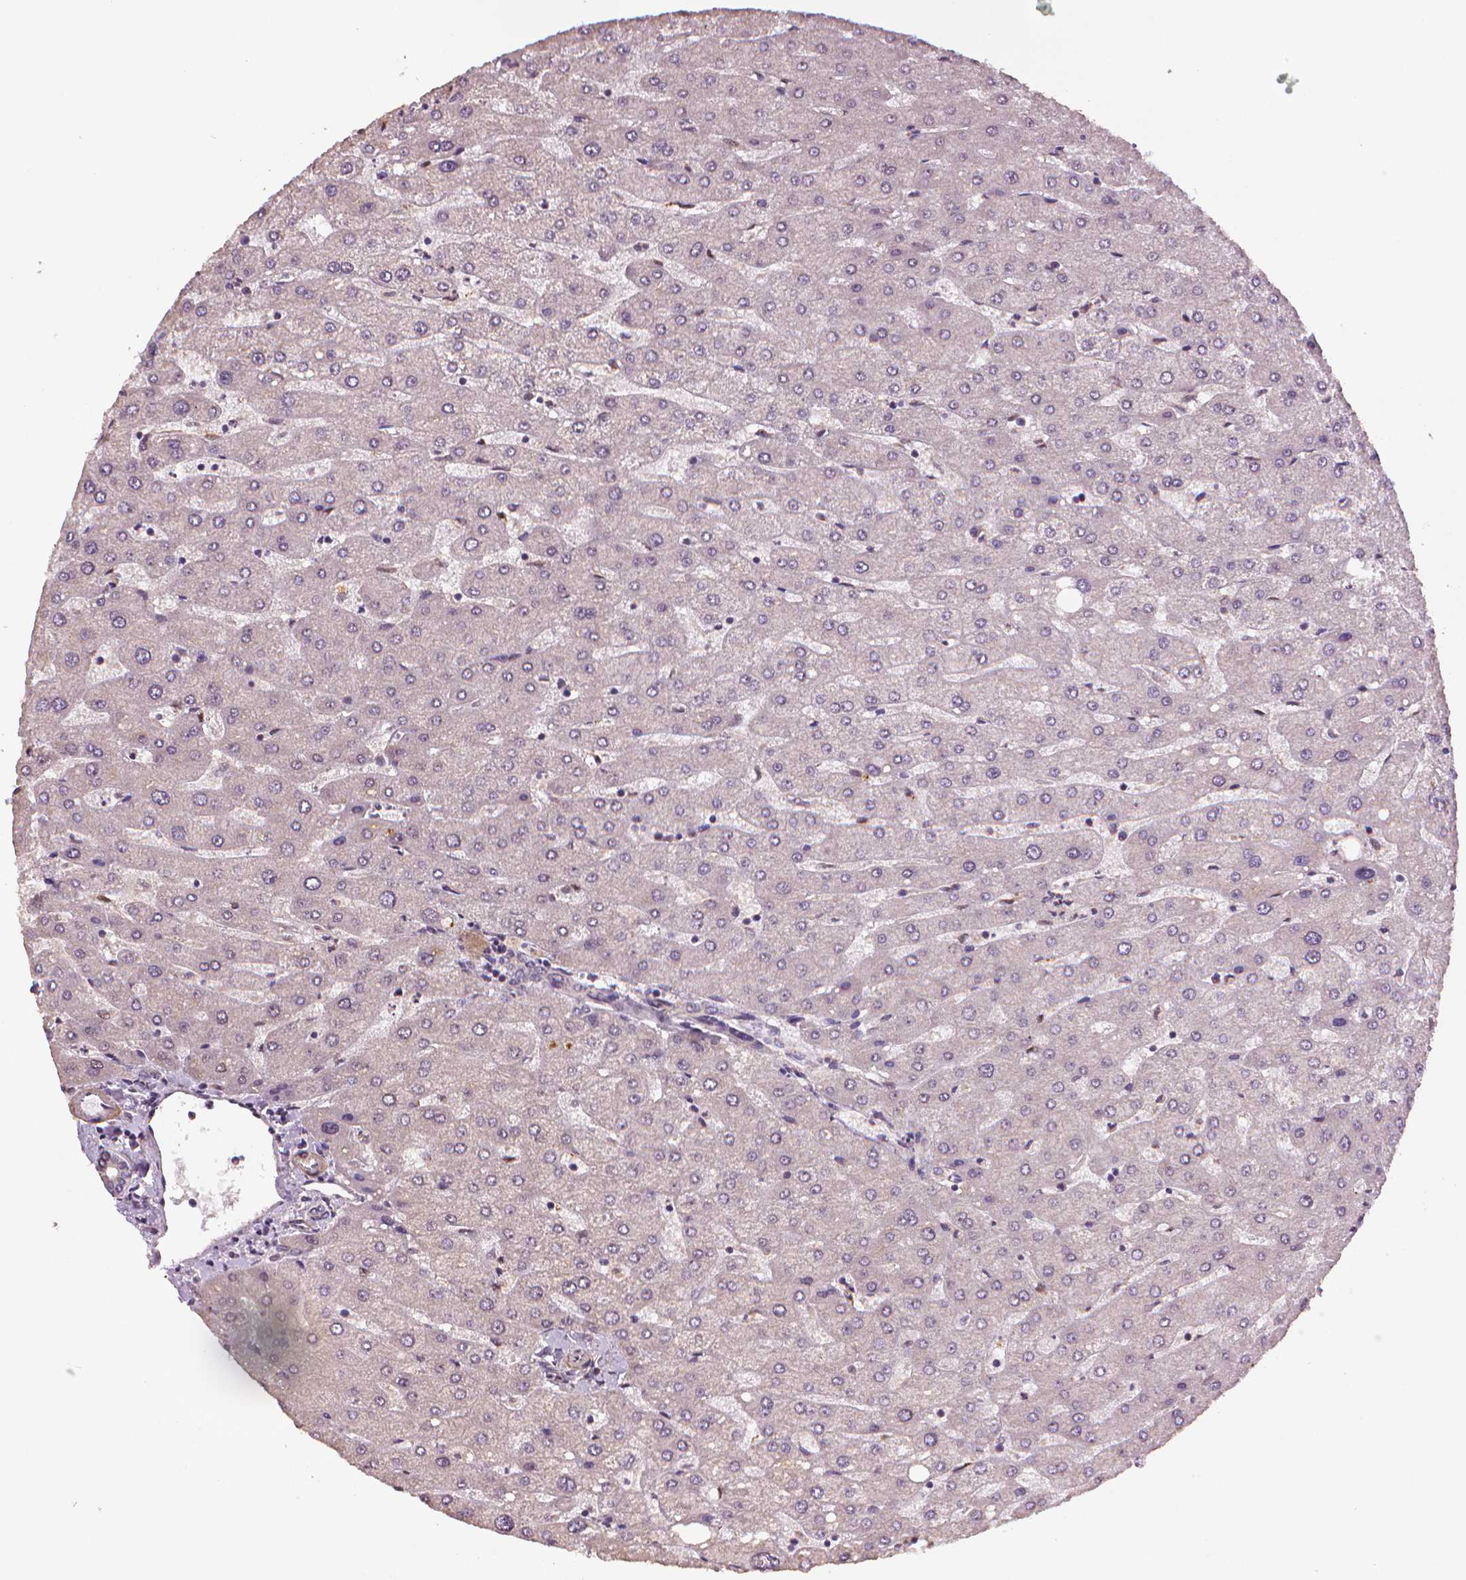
{"staining": {"intensity": "negative", "quantity": "none", "location": "none"}, "tissue": "liver", "cell_type": "Cholangiocytes", "image_type": "normal", "snomed": [{"axis": "morphology", "description": "Normal tissue, NOS"}, {"axis": "topography", "description": "Liver"}], "caption": "Liver was stained to show a protein in brown. There is no significant expression in cholangiocytes. (DAB (3,3'-diaminobenzidine) IHC with hematoxylin counter stain).", "gene": "STAT3", "patient": {"sex": "male", "age": 67}}